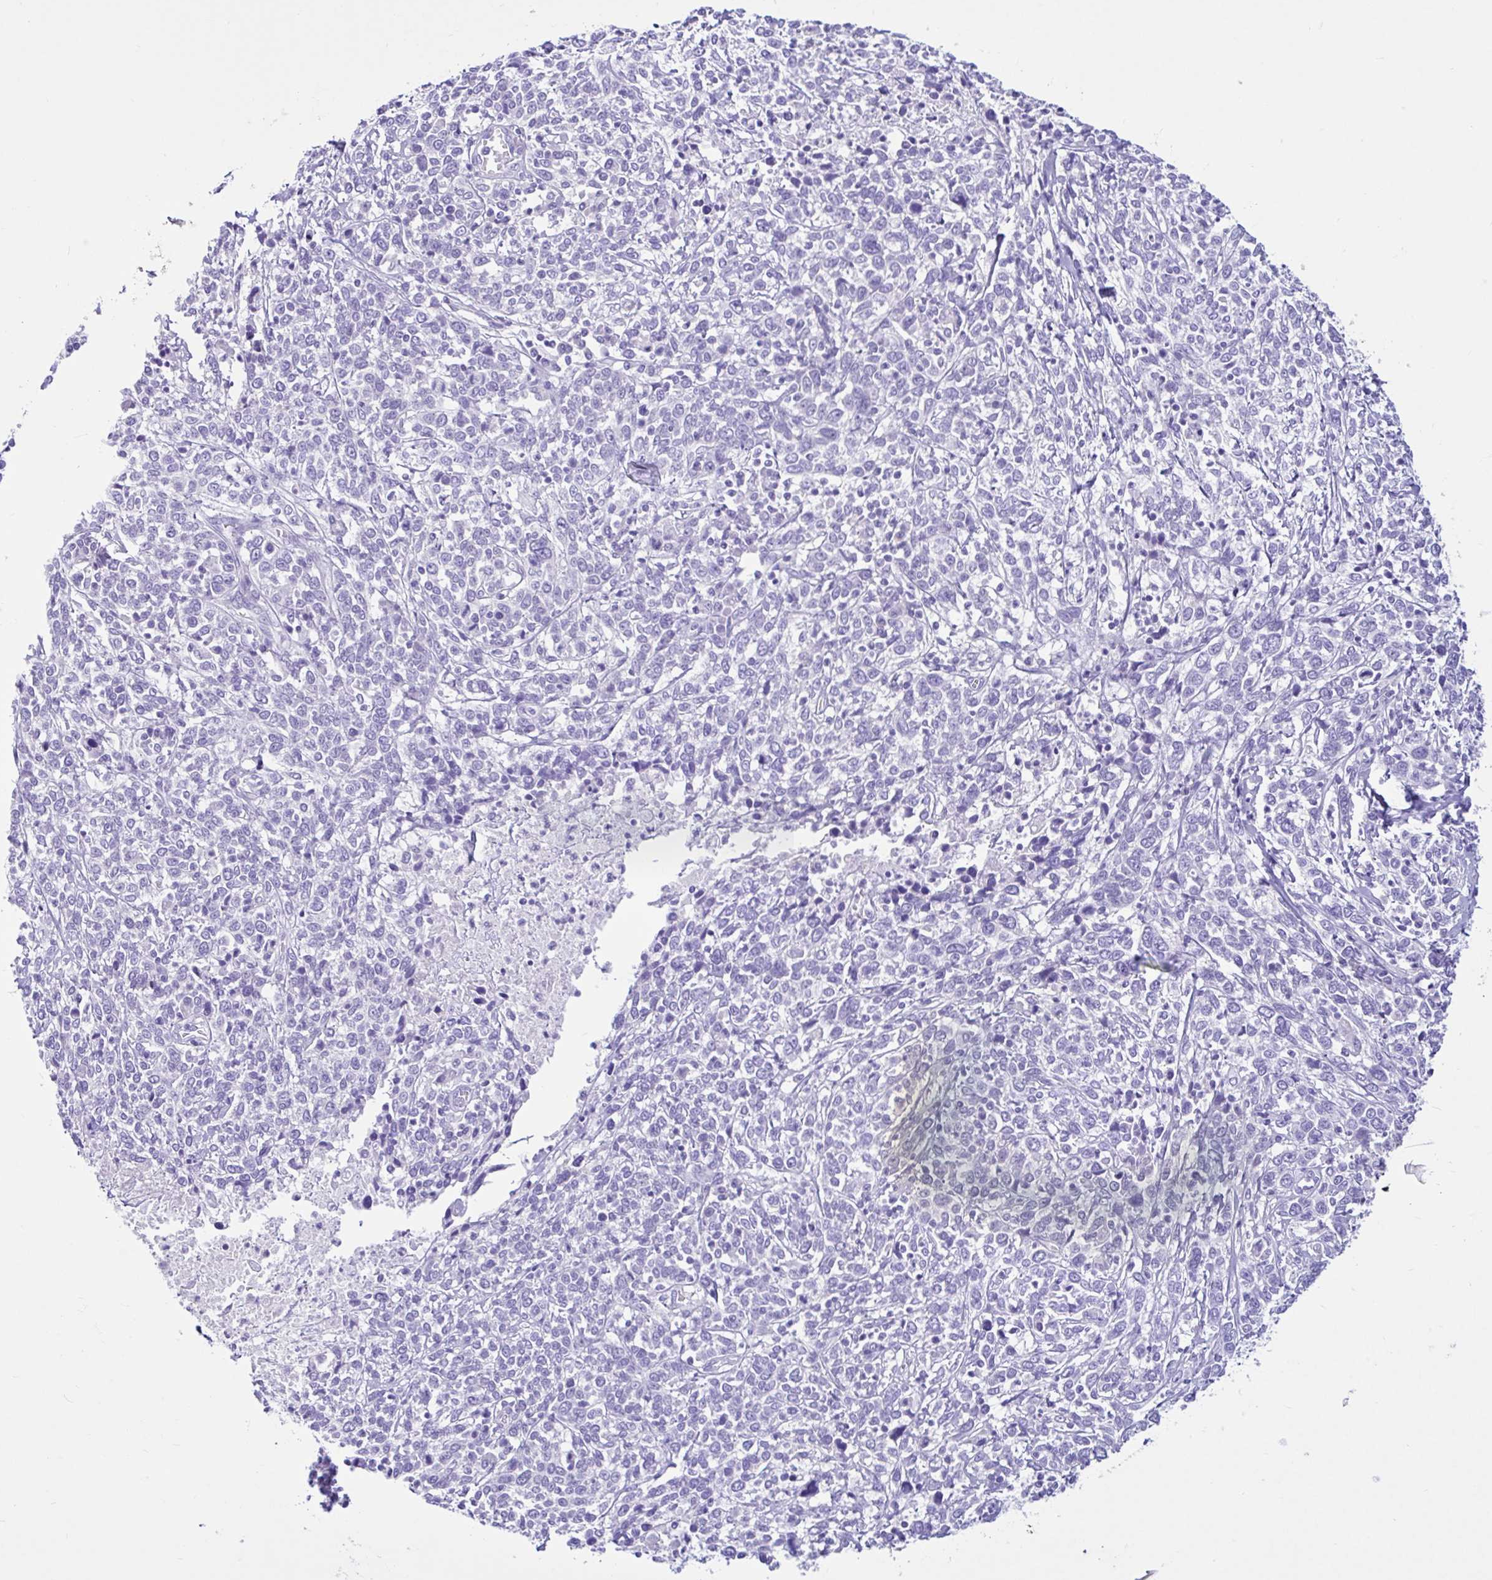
{"staining": {"intensity": "negative", "quantity": "none", "location": "none"}, "tissue": "cervical cancer", "cell_type": "Tumor cells", "image_type": "cancer", "snomed": [{"axis": "morphology", "description": "Squamous cell carcinoma, NOS"}, {"axis": "topography", "description": "Cervix"}], "caption": "Cervical squamous cell carcinoma was stained to show a protein in brown. There is no significant expression in tumor cells.", "gene": "CYP19A1", "patient": {"sex": "female", "age": 46}}